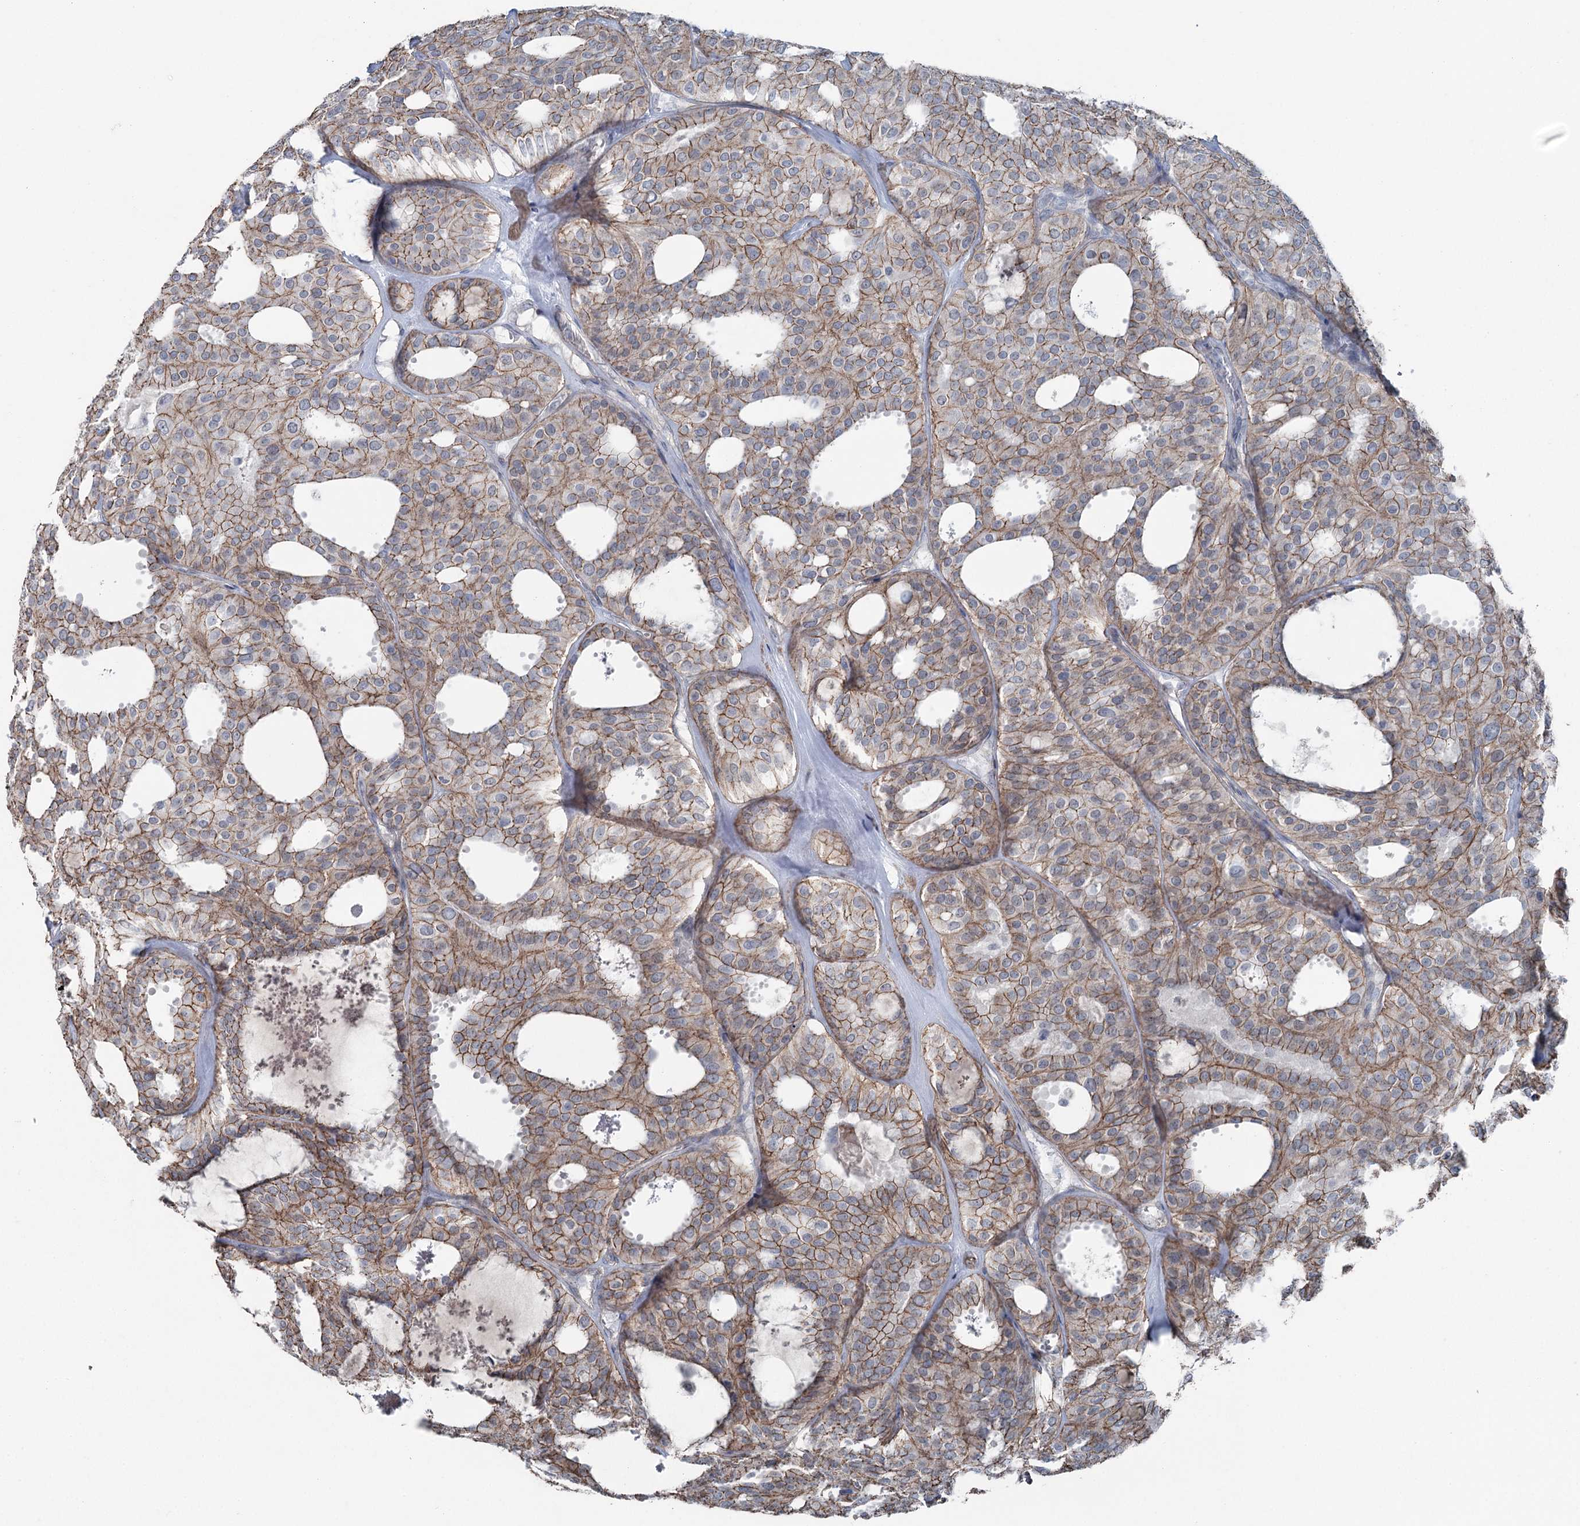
{"staining": {"intensity": "strong", "quantity": ">75%", "location": "cytoplasmic/membranous"}, "tissue": "thyroid cancer", "cell_type": "Tumor cells", "image_type": "cancer", "snomed": [{"axis": "morphology", "description": "Follicular adenoma carcinoma, NOS"}, {"axis": "topography", "description": "Thyroid gland"}], "caption": "Thyroid cancer stained with DAB immunohistochemistry (IHC) reveals high levels of strong cytoplasmic/membranous expression in approximately >75% of tumor cells. (Stains: DAB in brown, nuclei in blue, Microscopy: brightfield microscopy at high magnification).", "gene": "FAM120B", "patient": {"sex": "male", "age": 75}}